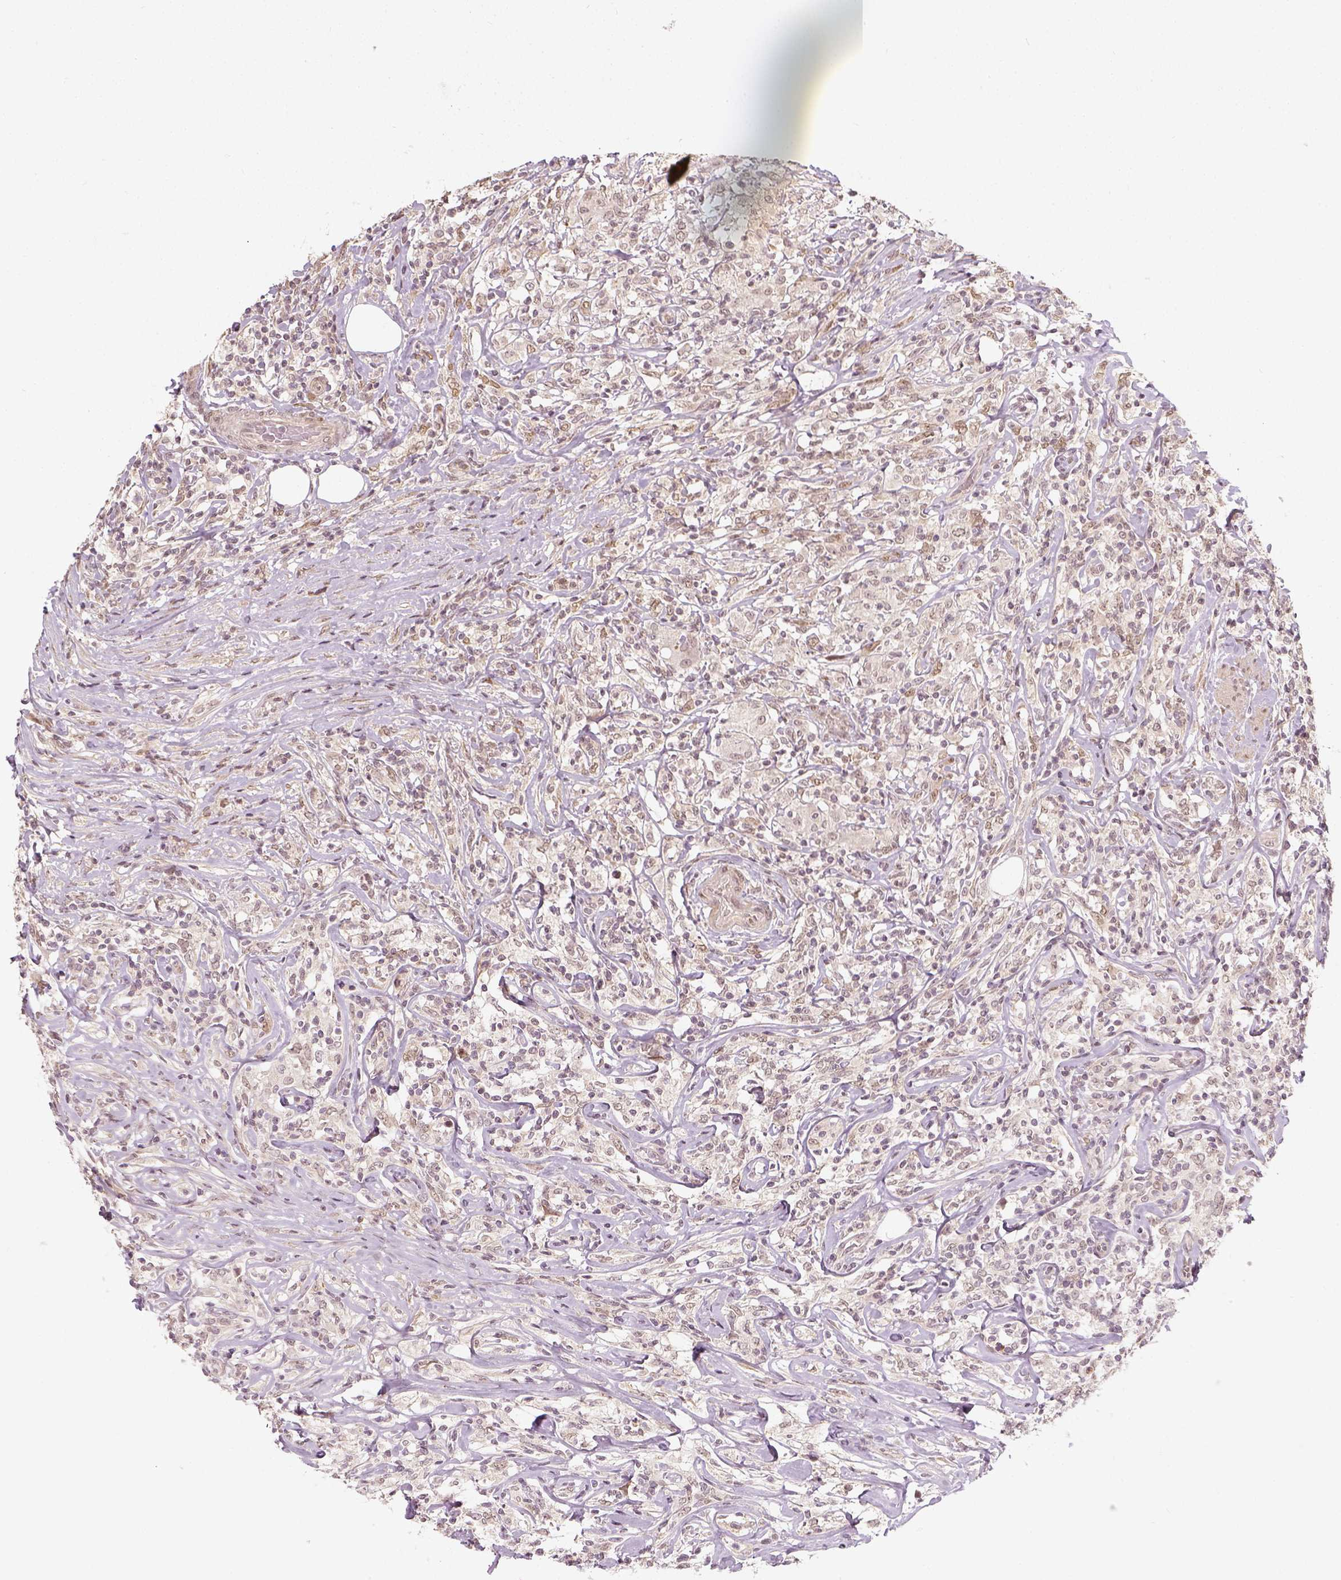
{"staining": {"intensity": "negative", "quantity": "none", "location": "none"}, "tissue": "lymphoma", "cell_type": "Tumor cells", "image_type": "cancer", "snomed": [{"axis": "morphology", "description": "Malignant lymphoma, non-Hodgkin's type, High grade"}, {"axis": "topography", "description": "Lymph node"}], "caption": "Malignant lymphoma, non-Hodgkin's type (high-grade) was stained to show a protein in brown. There is no significant staining in tumor cells.", "gene": "ZMAT3", "patient": {"sex": "female", "age": 84}}